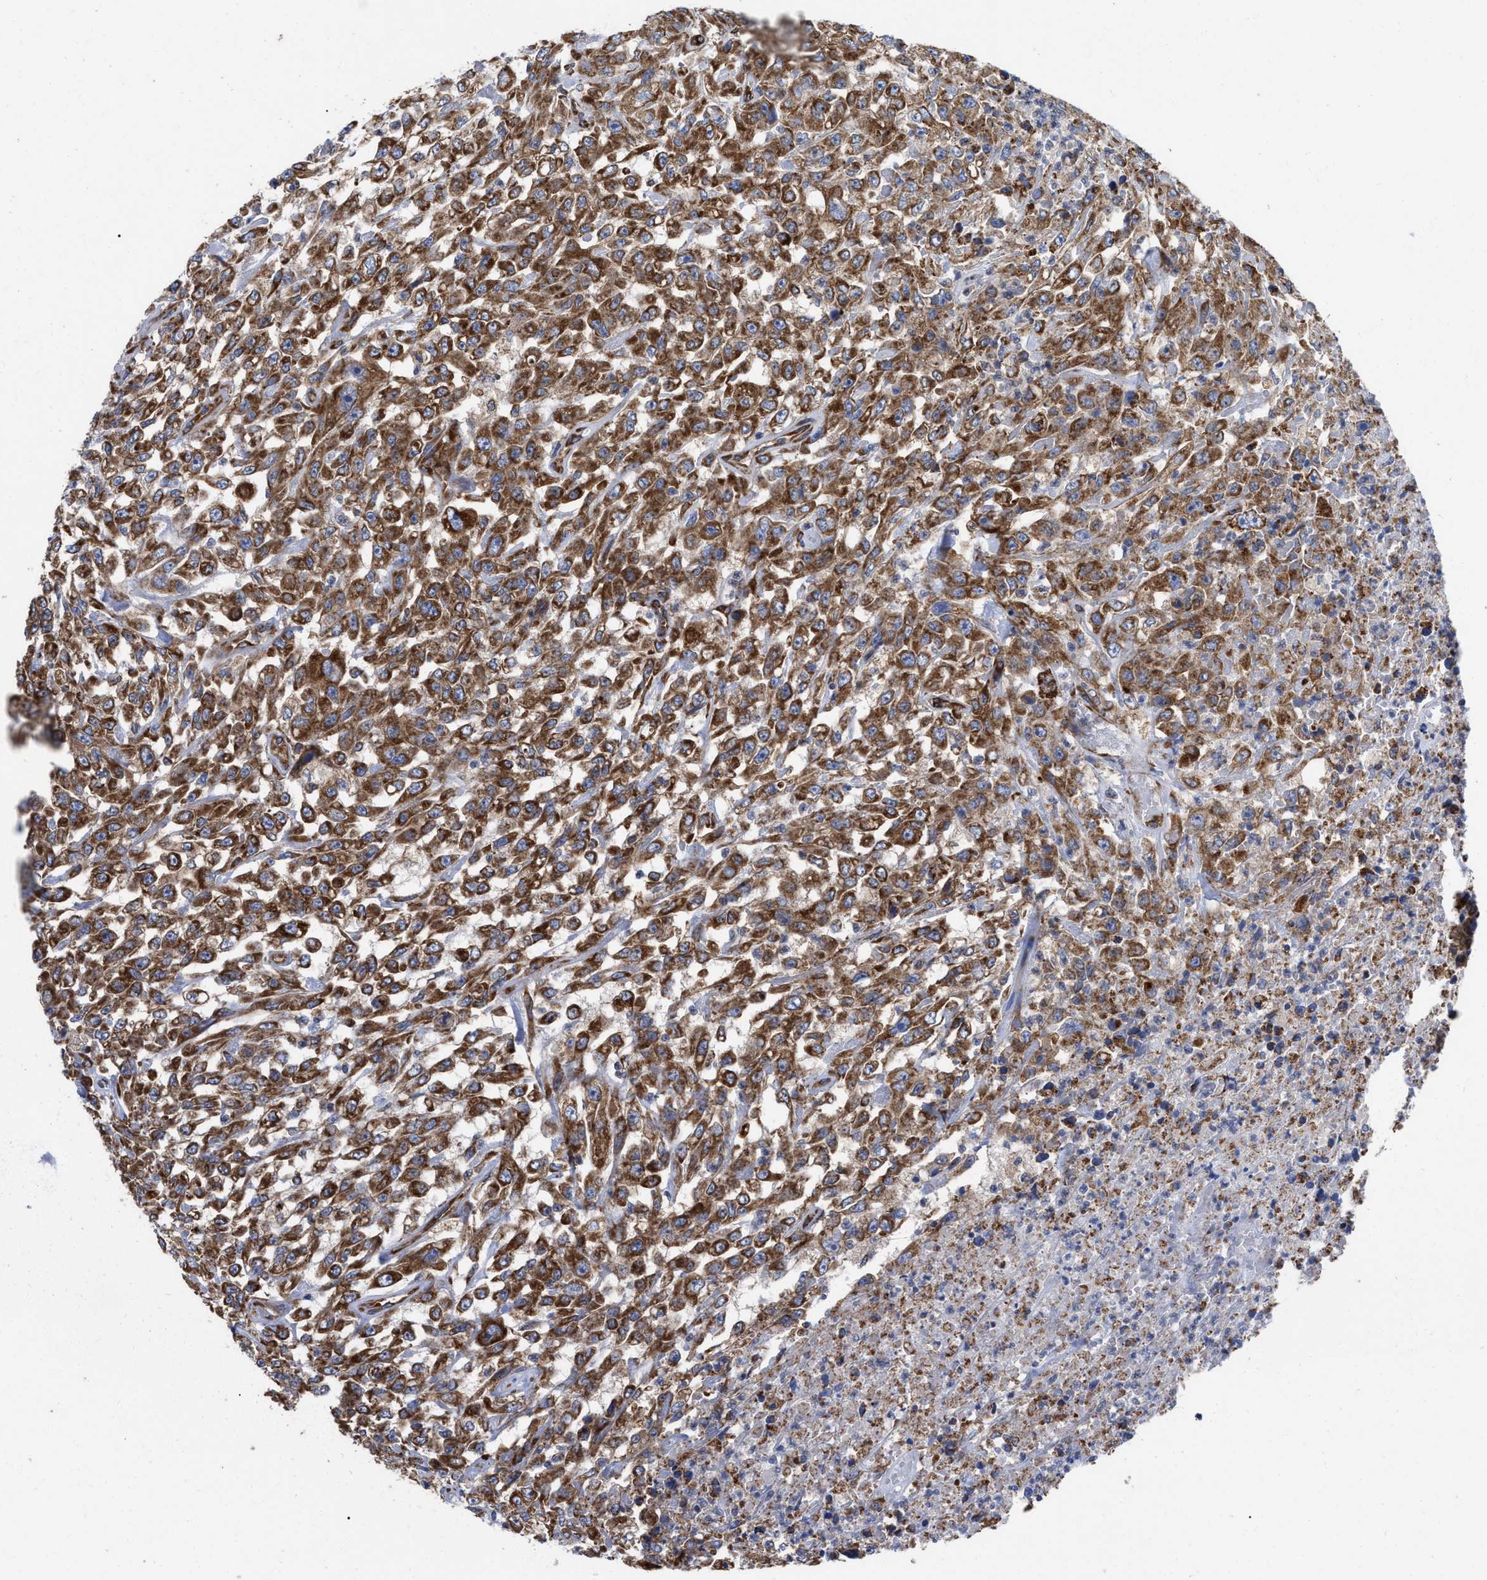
{"staining": {"intensity": "strong", "quantity": ">75%", "location": "cytoplasmic/membranous"}, "tissue": "urothelial cancer", "cell_type": "Tumor cells", "image_type": "cancer", "snomed": [{"axis": "morphology", "description": "Urothelial carcinoma, High grade"}, {"axis": "topography", "description": "Urinary bladder"}], "caption": "An IHC image of tumor tissue is shown. Protein staining in brown labels strong cytoplasmic/membranous positivity in urothelial cancer within tumor cells.", "gene": "FAM120A", "patient": {"sex": "male", "age": 46}}